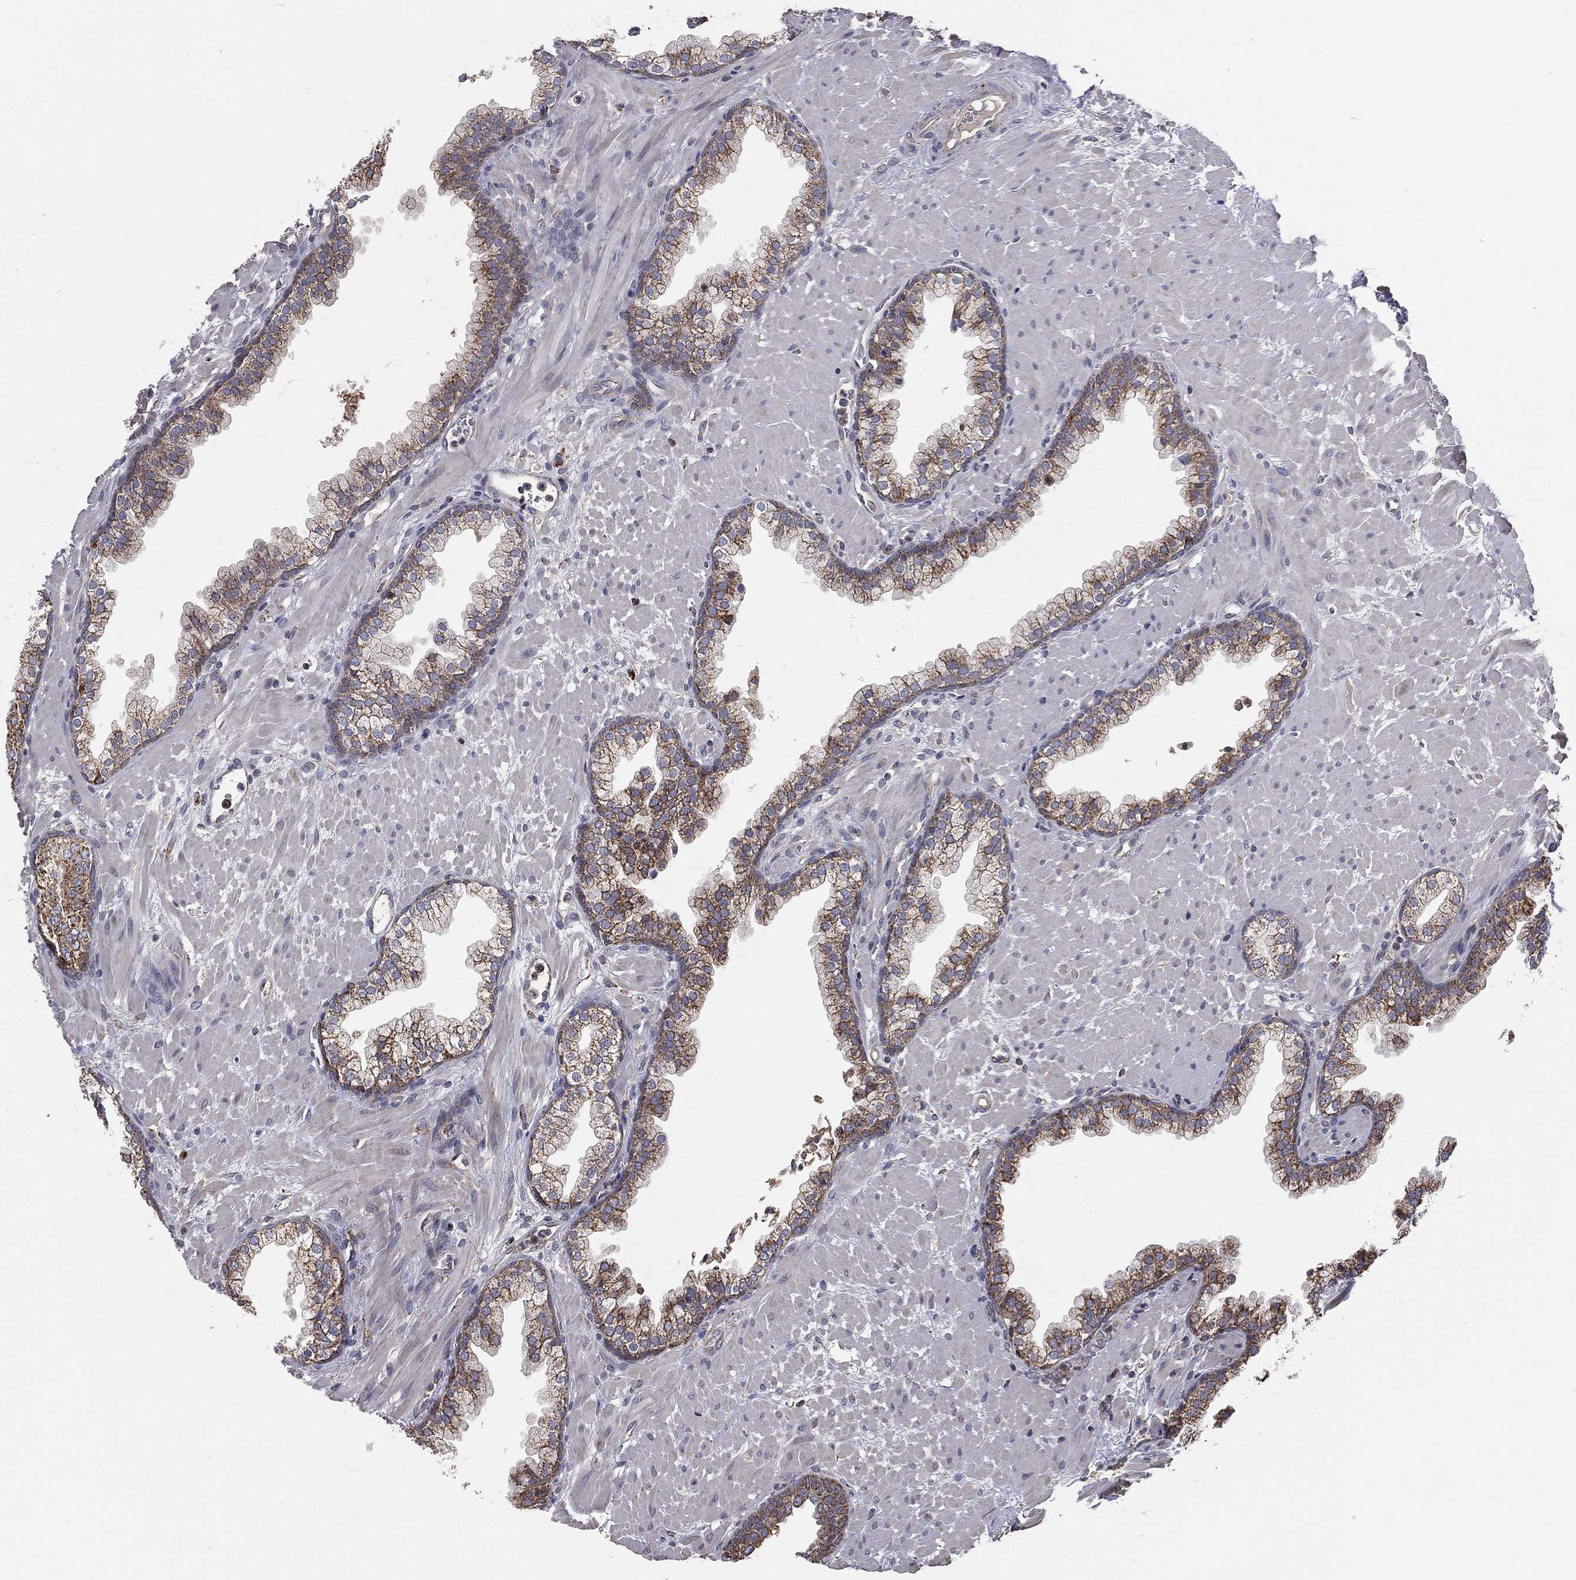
{"staining": {"intensity": "moderate", "quantity": "25%-75%", "location": "cytoplasmic/membranous"}, "tissue": "prostate", "cell_type": "Glandular cells", "image_type": "normal", "snomed": [{"axis": "morphology", "description": "Normal tissue, NOS"}, {"axis": "topography", "description": "Prostate"}], "caption": "The histopathology image exhibits staining of normal prostate, revealing moderate cytoplasmic/membranous protein expression (brown color) within glandular cells.", "gene": "GPD1", "patient": {"sex": "male", "age": 63}}